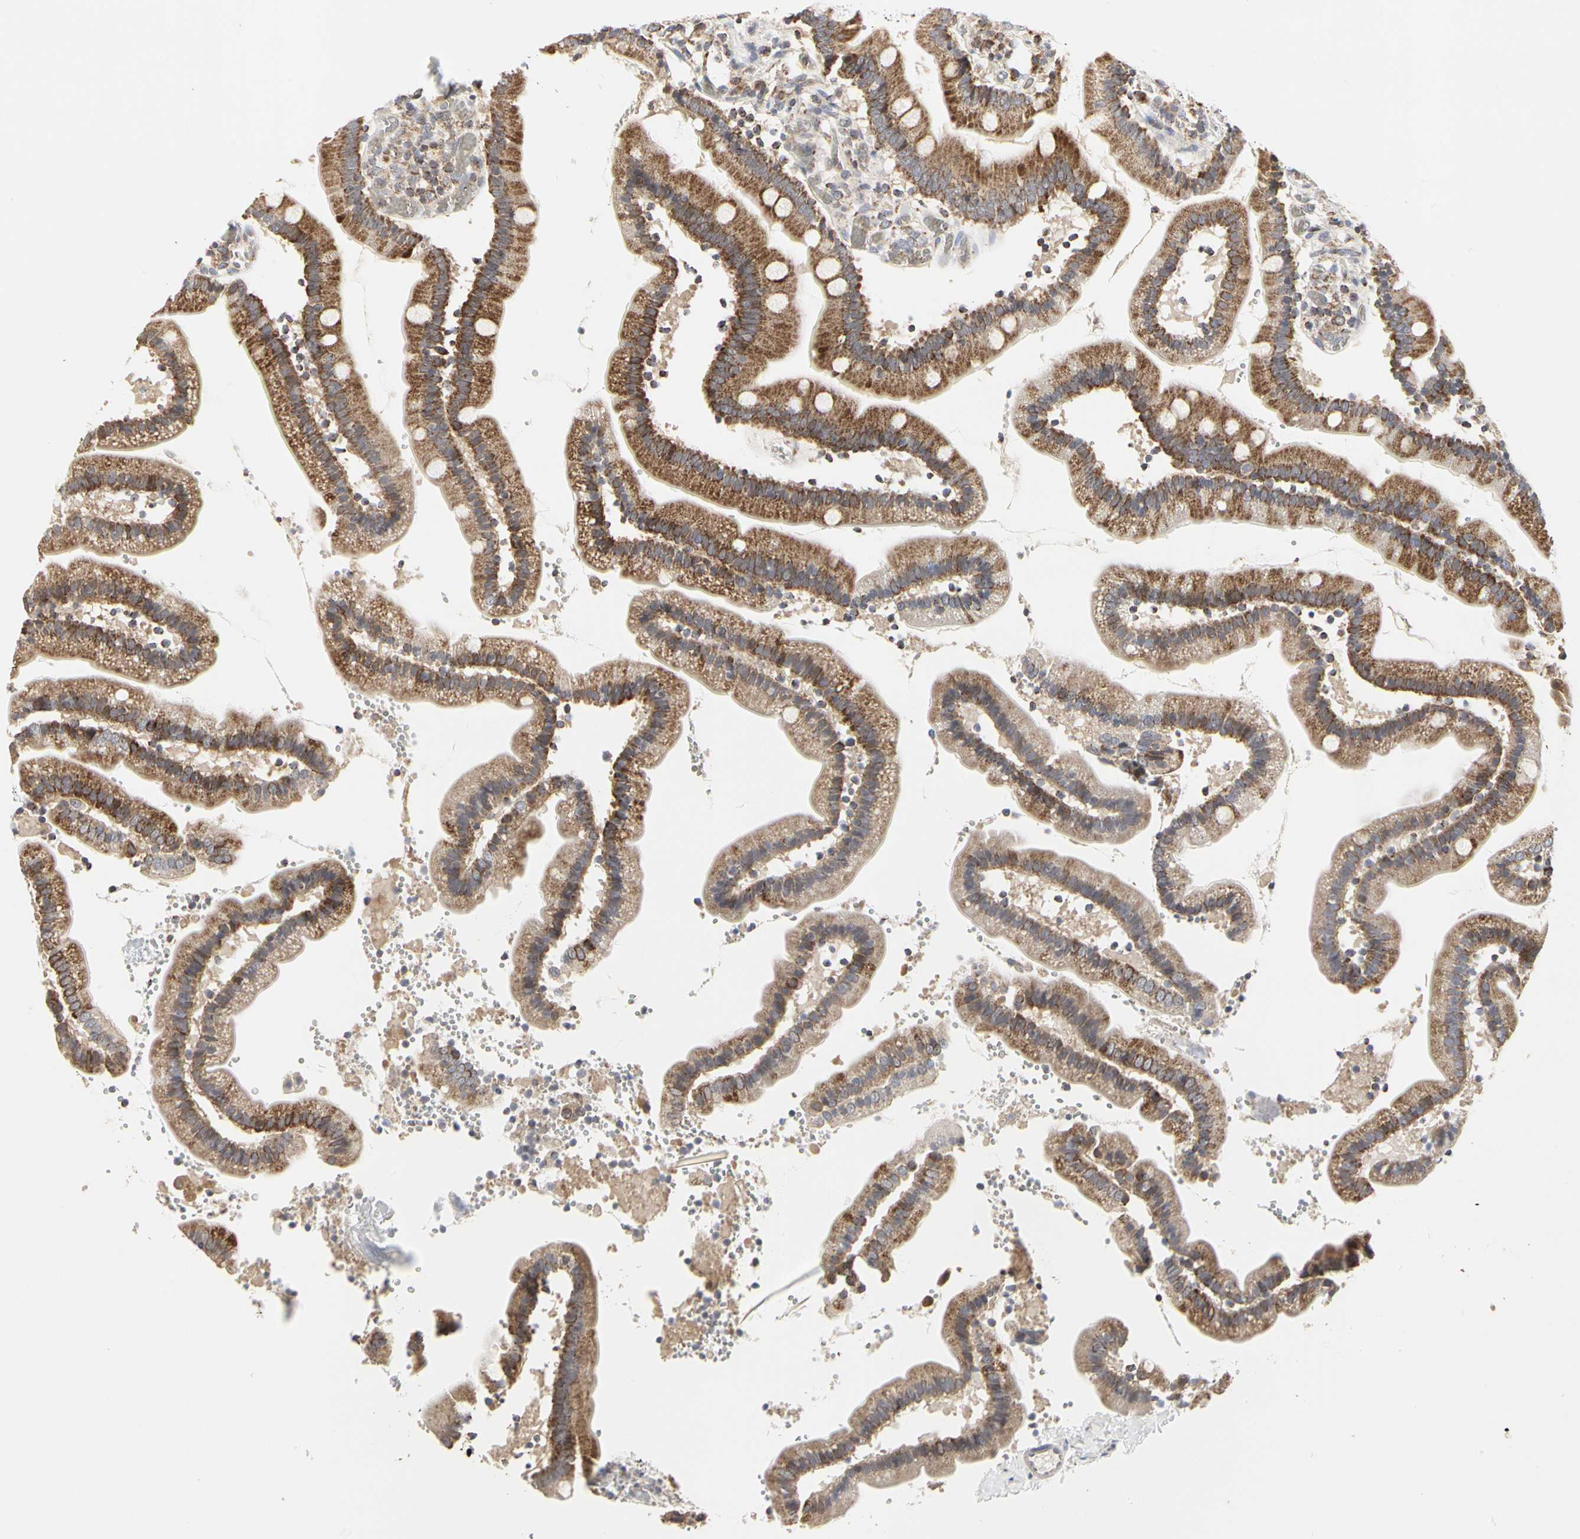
{"staining": {"intensity": "moderate", "quantity": ">75%", "location": "cytoplasmic/membranous"}, "tissue": "duodenum", "cell_type": "Glandular cells", "image_type": "normal", "snomed": [{"axis": "morphology", "description": "Normal tissue, NOS"}, {"axis": "topography", "description": "Duodenum"}], "caption": "Brown immunohistochemical staining in normal human duodenum exhibits moderate cytoplasmic/membranous expression in approximately >75% of glandular cells. (IHC, brightfield microscopy, high magnification).", "gene": "TSKU", "patient": {"sex": "male", "age": 66}}